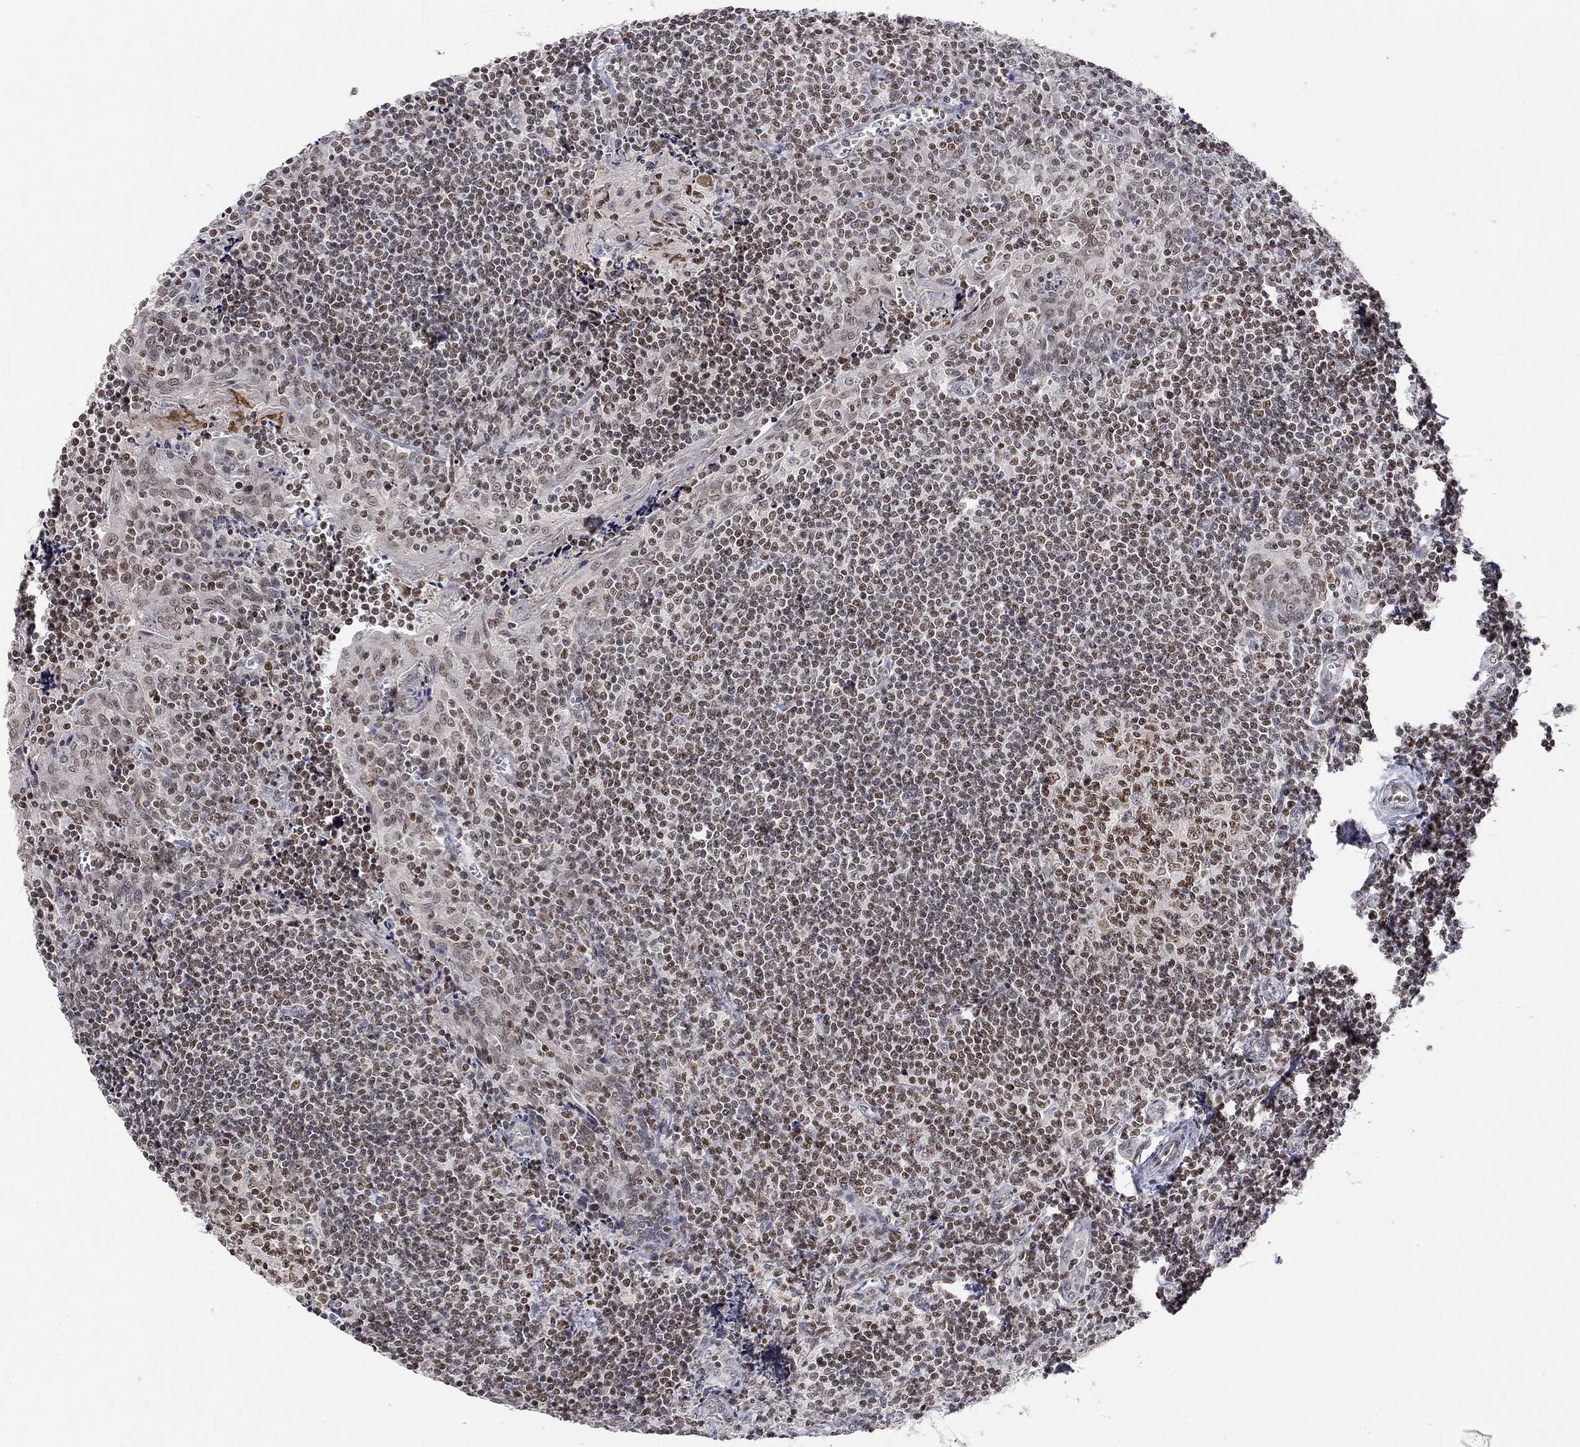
{"staining": {"intensity": "strong", "quantity": "25%-75%", "location": "nuclear"}, "tissue": "tonsil", "cell_type": "Germinal center cells", "image_type": "normal", "snomed": [{"axis": "morphology", "description": "Normal tissue, NOS"}, {"axis": "morphology", "description": "Inflammation, NOS"}, {"axis": "topography", "description": "Tonsil"}], "caption": "Germinal center cells reveal high levels of strong nuclear staining in about 25%-75% of cells in benign tonsil.", "gene": "KLF12", "patient": {"sex": "female", "age": 31}}